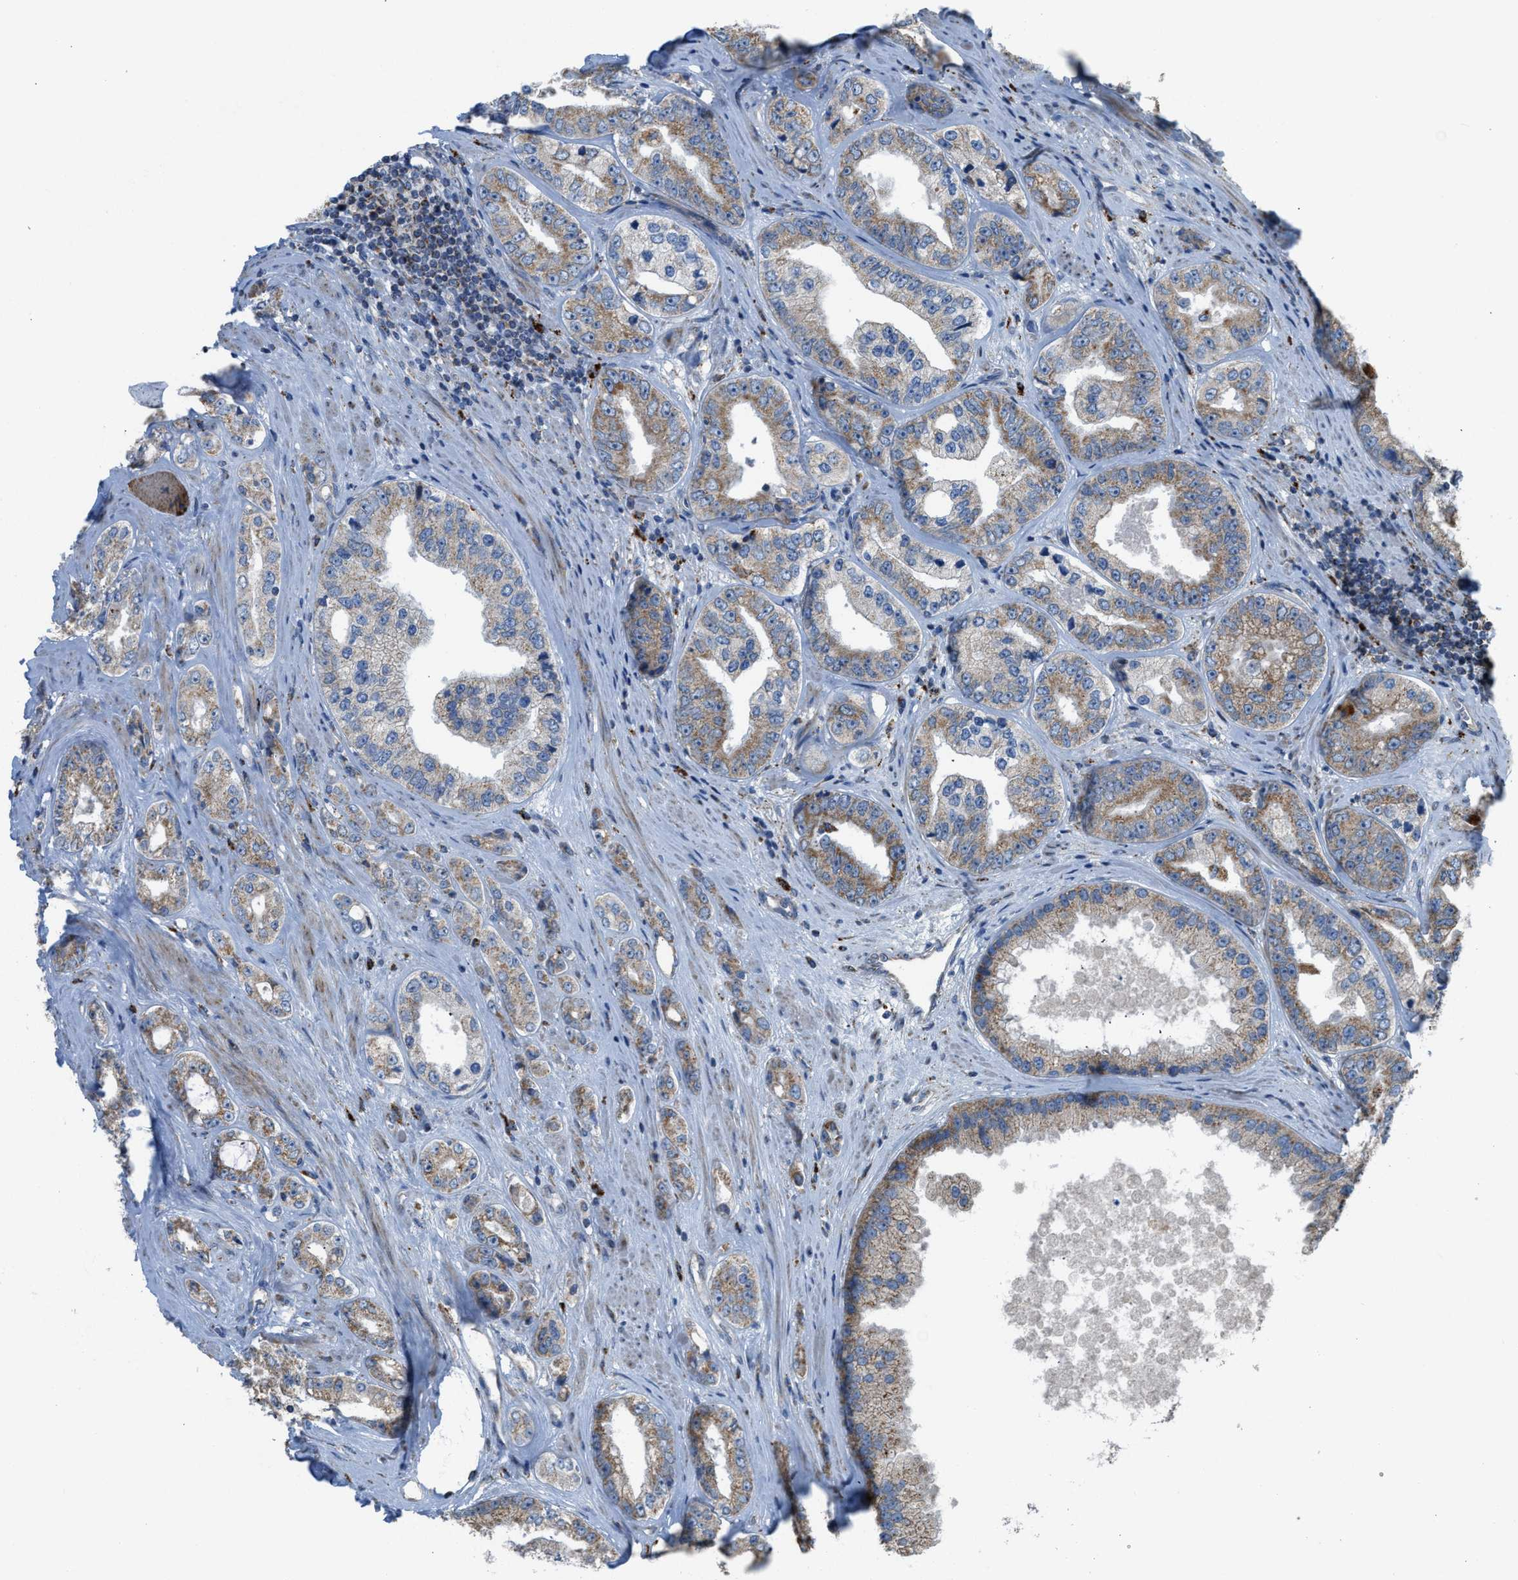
{"staining": {"intensity": "weak", "quantity": ">75%", "location": "cytoplasmic/membranous"}, "tissue": "prostate cancer", "cell_type": "Tumor cells", "image_type": "cancer", "snomed": [{"axis": "morphology", "description": "Adenocarcinoma, High grade"}, {"axis": "topography", "description": "Prostate"}], "caption": "Immunohistochemical staining of human prostate high-grade adenocarcinoma displays low levels of weak cytoplasmic/membranous protein staining in approximately >75% of tumor cells.", "gene": "SMIM20", "patient": {"sex": "male", "age": 61}}